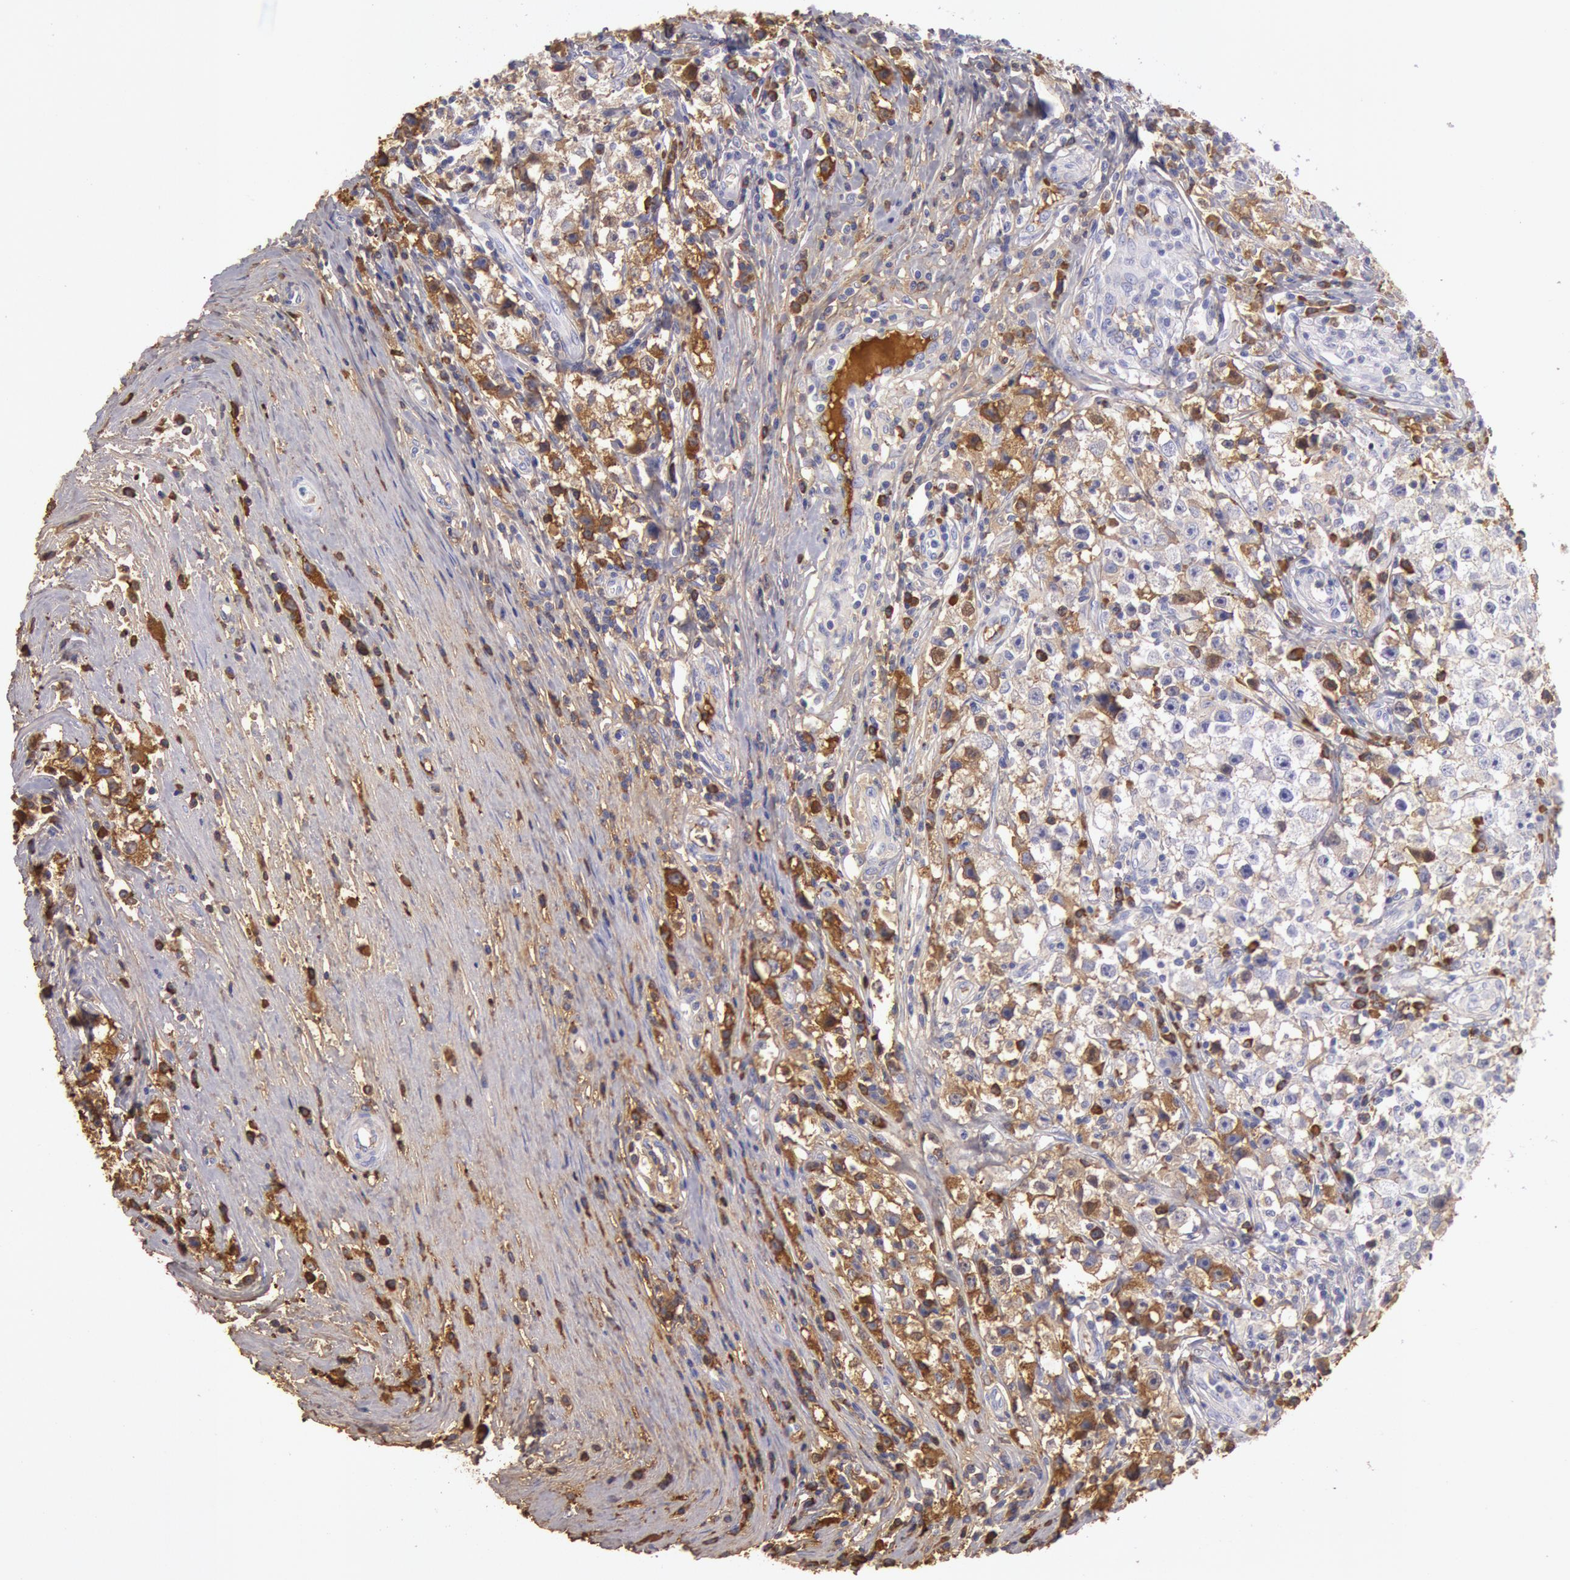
{"staining": {"intensity": "moderate", "quantity": "<25%", "location": "cytoplasmic/membranous"}, "tissue": "testis cancer", "cell_type": "Tumor cells", "image_type": "cancer", "snomed": [{"axis": "morphology", "description": "Seminoma, NOS"}, {"axis": "topography", "description": "Testis"}], "caption": "Testis cancer (seminoma) stained for a protein reveals moderate cytoplasmic/membranous positivity in tumor cells.", "gene": "IGHG1", "patient": {"sex": "male", "age": 35}}